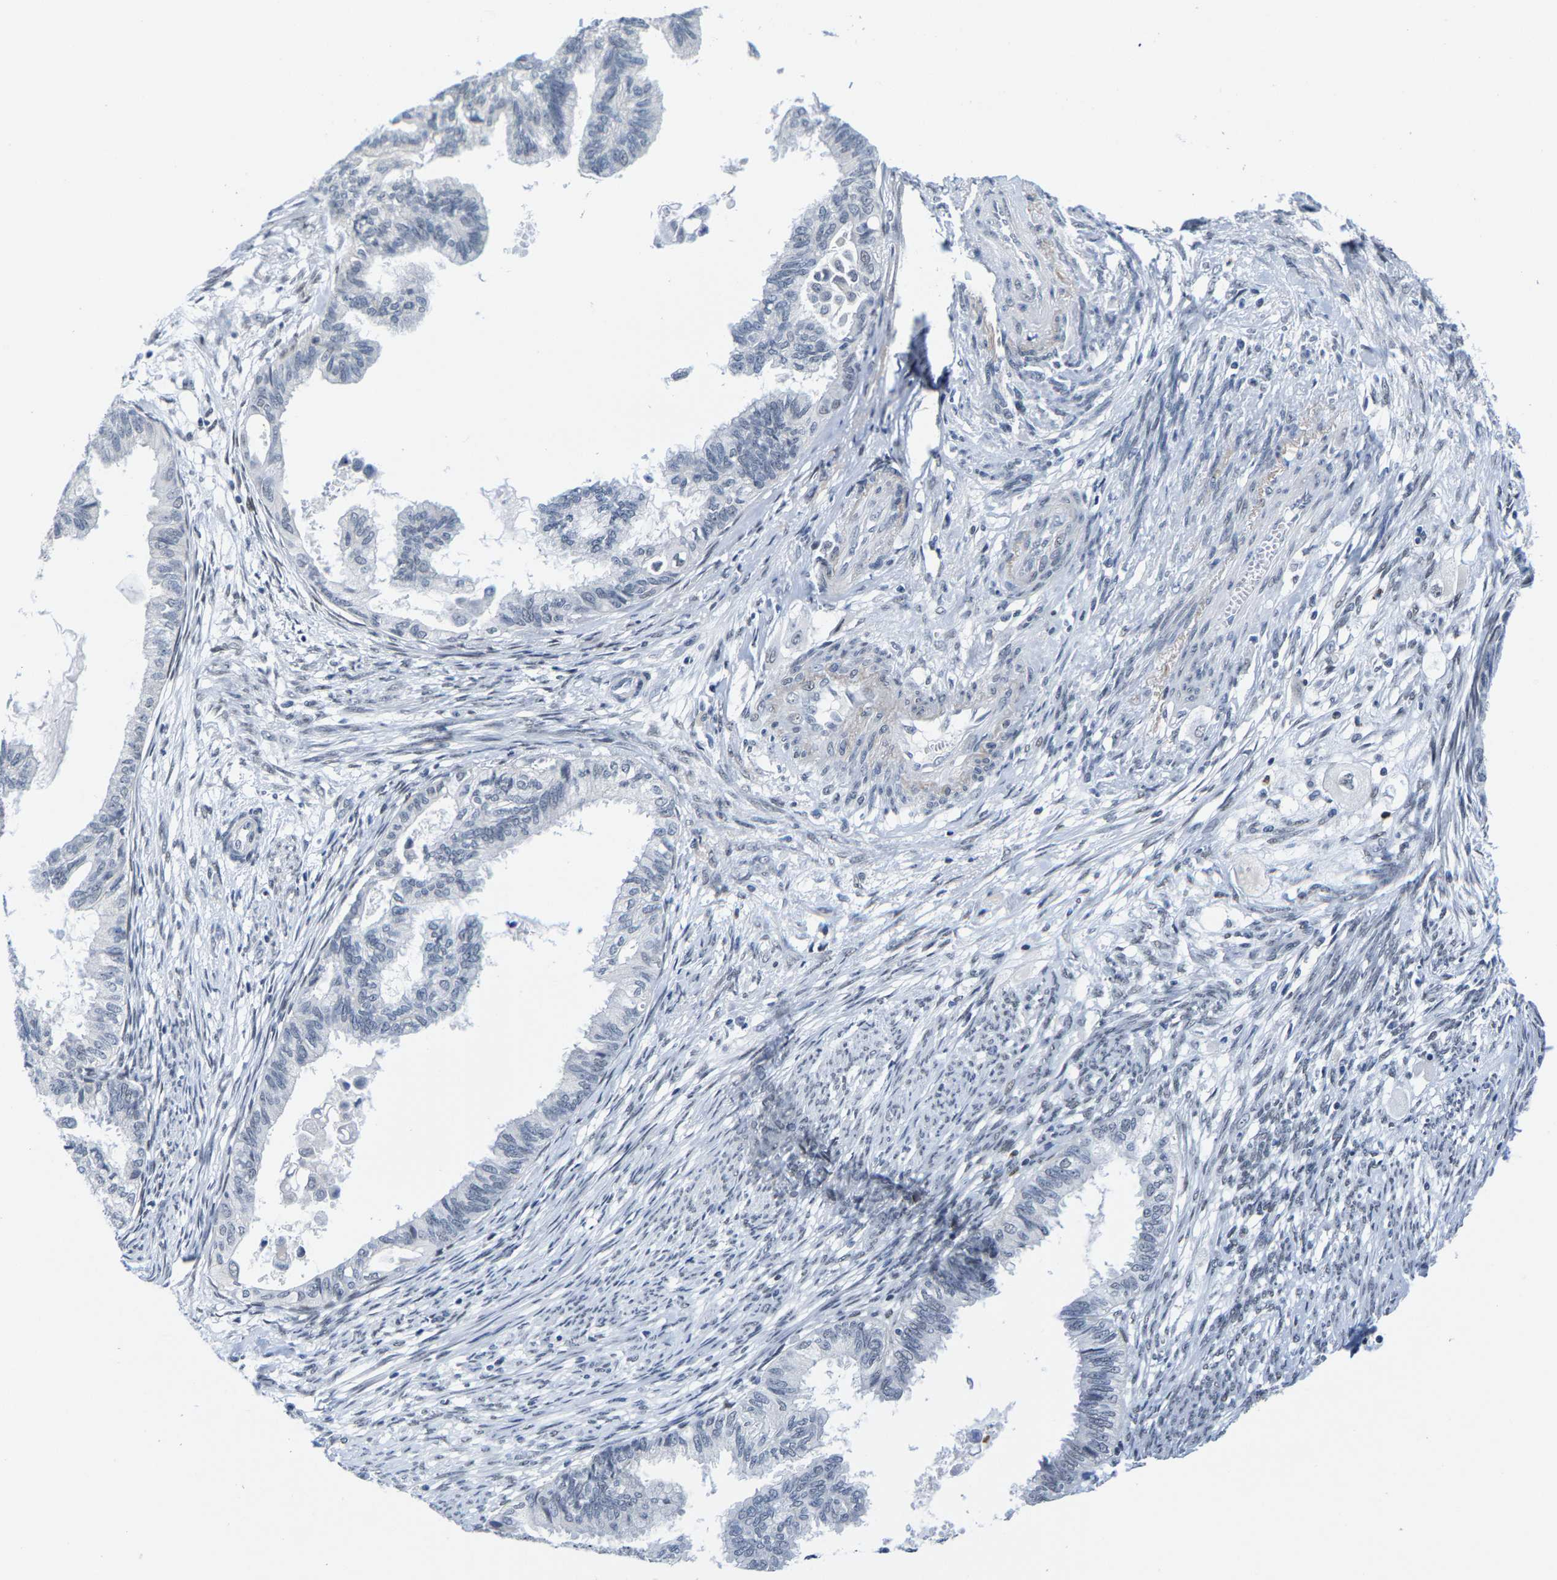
{"staining": {"intensity": "negative", "quantity": "none", "location": "none"}, "tissue": "cervical cancer", "cell_type": "Tumor cells", "image_type": "cancer", "snomed": [{"axis": "morphology", "description": "Normal tissue, NOS"}, {"axis": "morphology", "description": "Adenocarcinoma, NOS"}, {"axis": "topography", "description": "Cervix"}, {"axis": "topography", "description": "Endometrium"}], "caption": "DAB (3,3'-diaminobenzidine) immunohistochemical staining of human cervical cancer exhibits no significant positivity in tumor cells. (Brightfield microscopy of DAB (3,3'-diaminobenzidine) IHC at high magnification).", "gene": "SETD1B", "patient": {"sex": "female", "age": 86}}